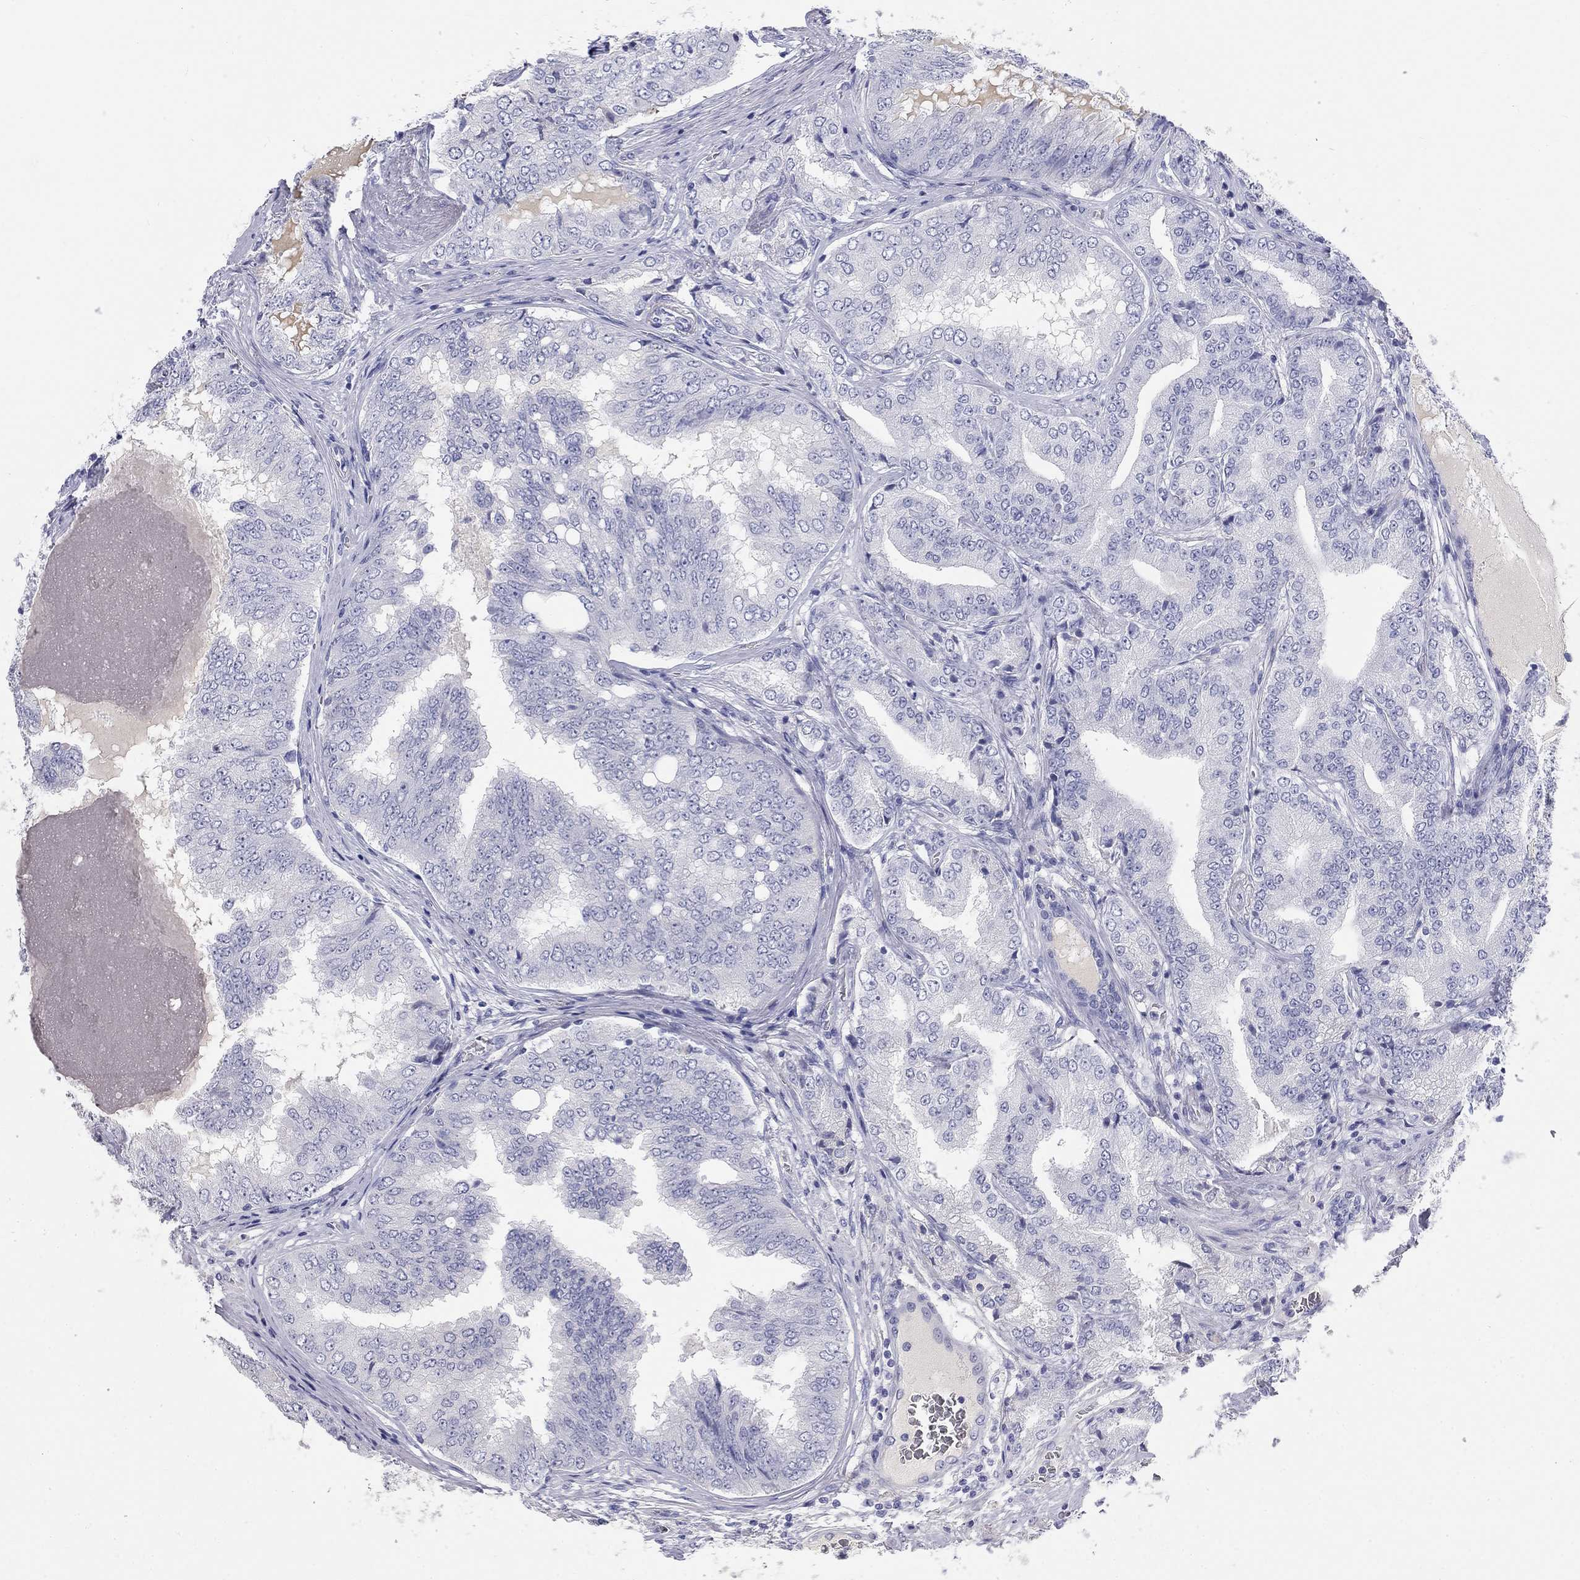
{"staining": {"intensity": "negative", "quantity": "none", "location": "none"}, "tissue": "prostate cancer", "cell_type": "Tumor cells", "image_type": "cancer", "snomed": [{"axis": "morphology", "description": "Adenocarcinoma, NOS"}, {"axis": "topography", "description": "Prostate"}], "caption": "Image shows no significant protein staining in tumor cells of adenocarcinoma (prostate).", "gene": "PHOX2B", "patient": {"sex": "male", "age": 65}}